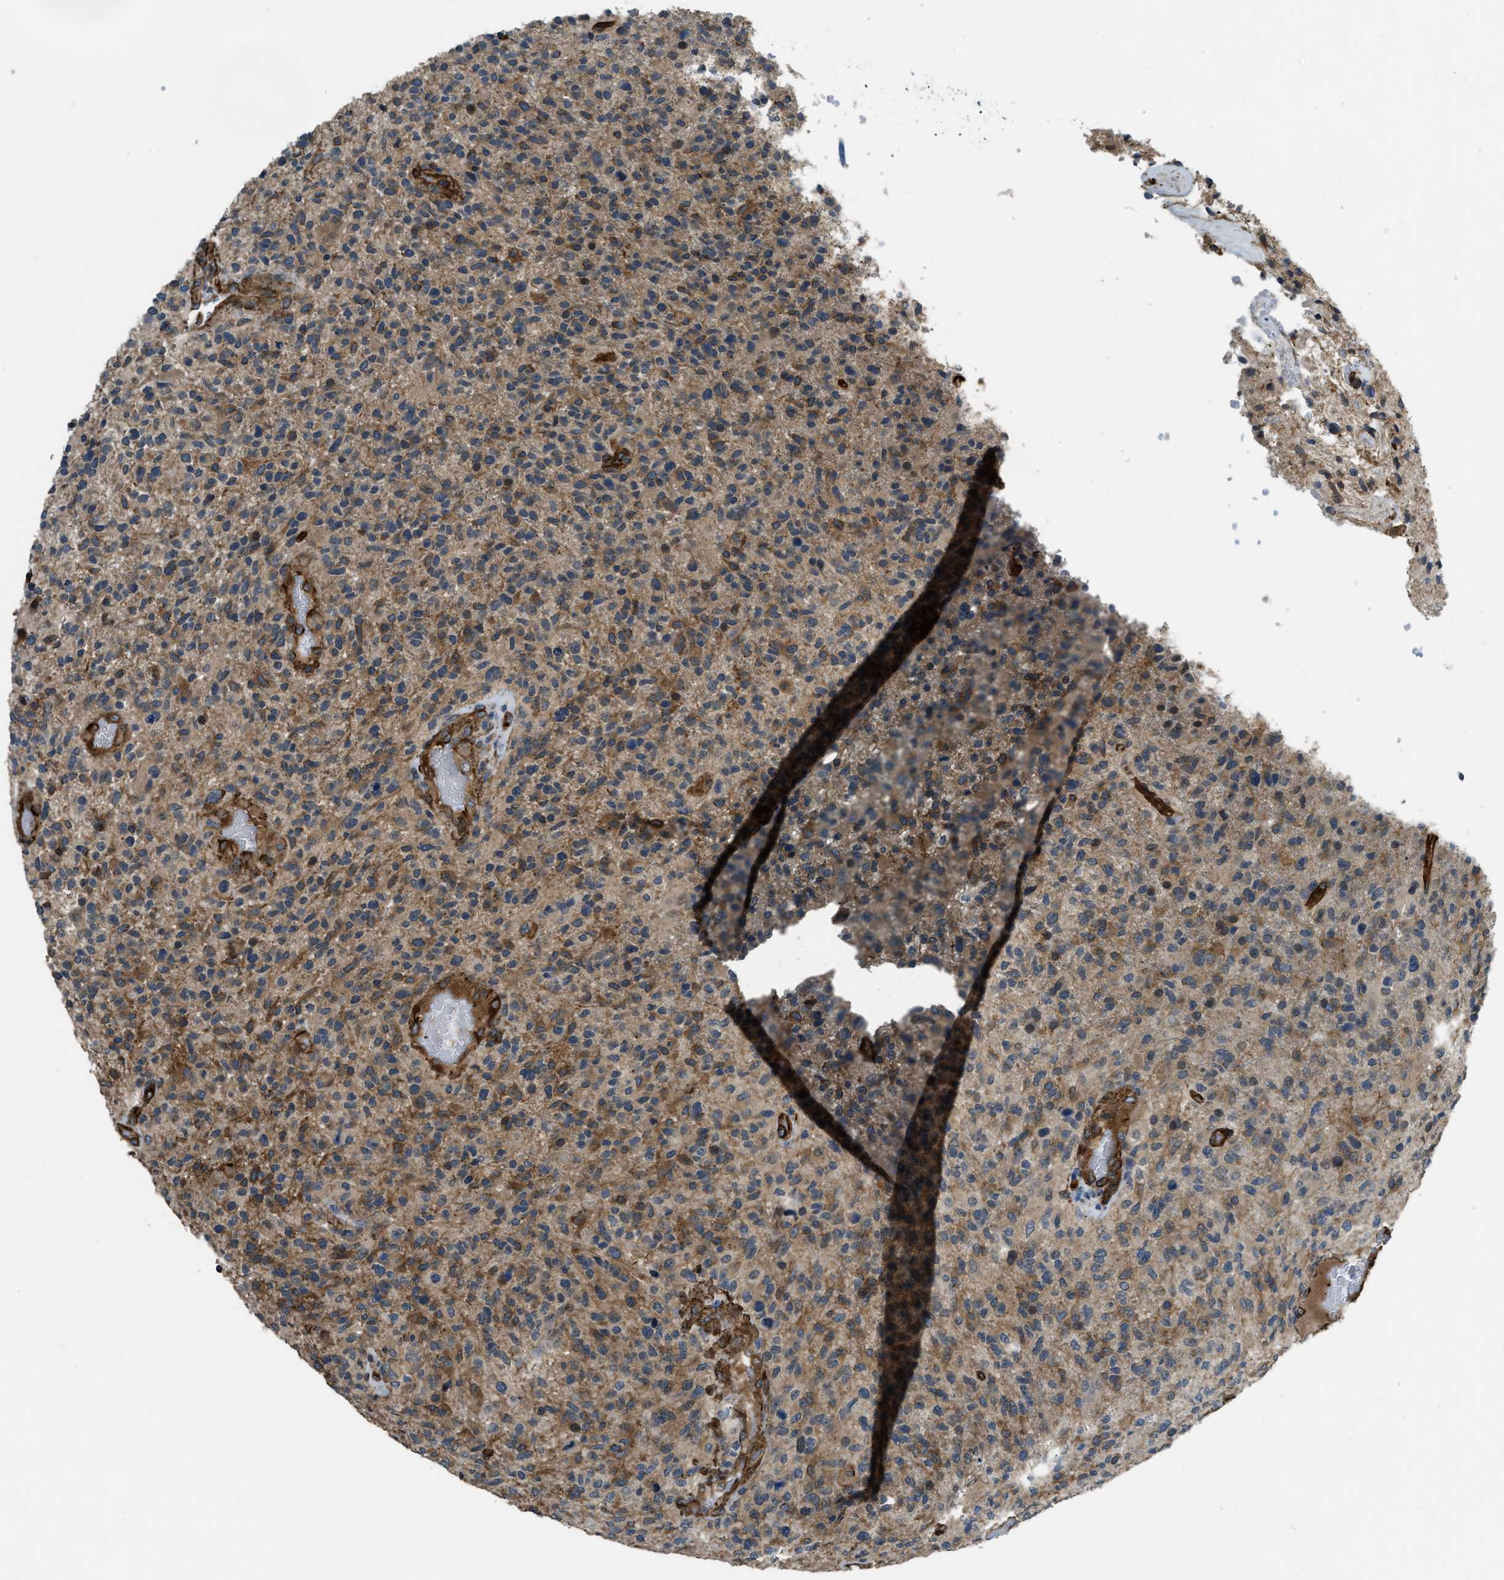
{"staining": {"intensity": "moderate", "quantity": ">75%", "location": "cytoplasmic/membranous"}, "tissue": "glioma", "cell_type": "Tumor cells", "image_type": "cancer", "snomed": [{"axis": "morphology", "description": "Glioma, malignant, High grade"}, {"axis": "topography", "description": "Brain"}], "caption": "Protein expression analysis of human high-grade glioma (malignant) reveals moderate cytoplasmic/membranous positivity in approximately >75% of tumor cells.", "gene": "NMB", "patient": {"sex": "male", "age": 72}}